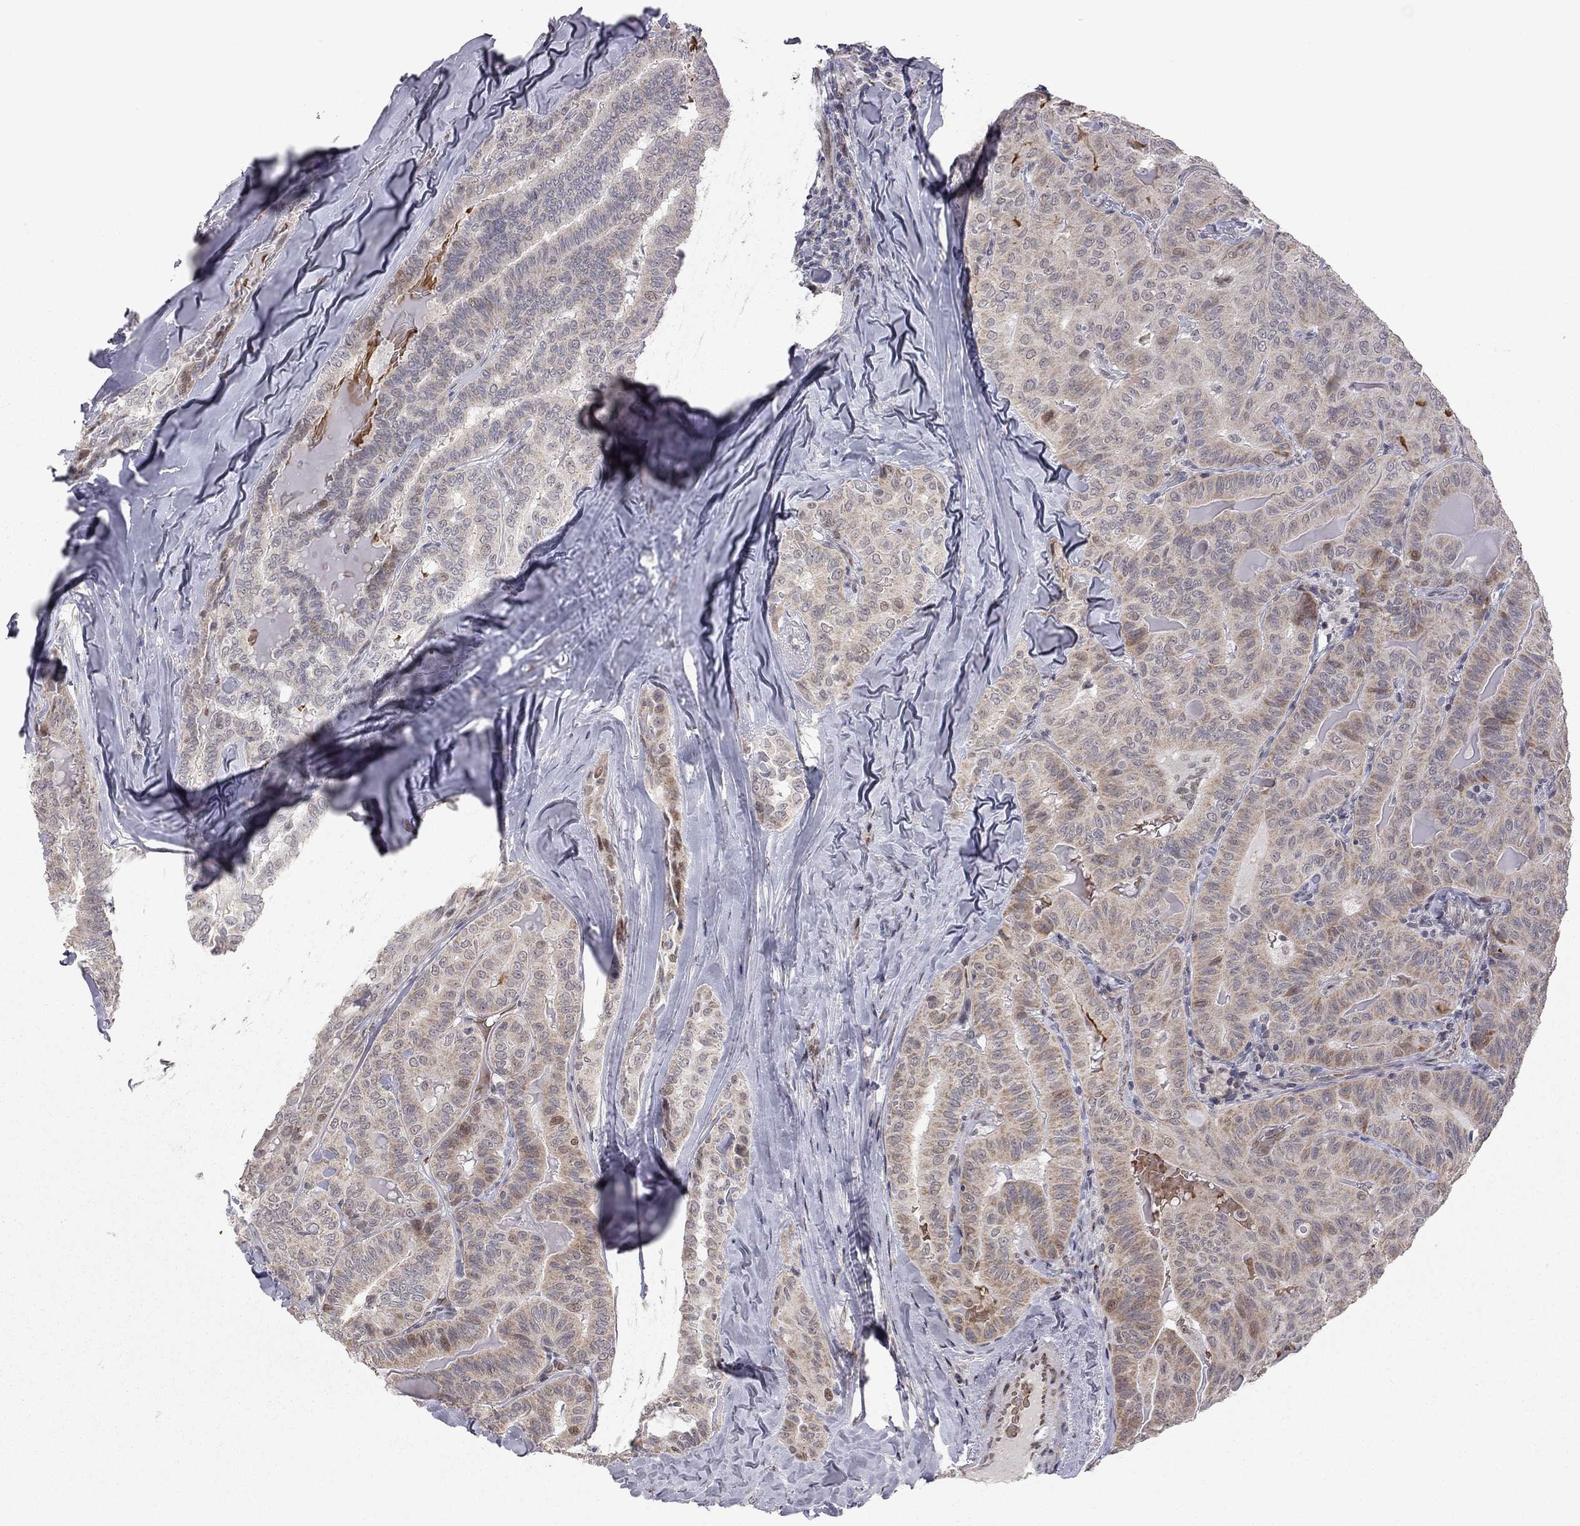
{"staining": {"intensity": "moderate", "quantity": "25%-75%", "location": "cytoplasmic/membranous"}, "tissue": "thyroid cancer", "cell_type": "Tumor cells", "image_type": "cancer", "snomed": [{"axis": "morphology", "description": "Papillary adenocarcinoma, NOS"}, {"axis": "topography", "description": "Thyroid gland"}], "caption": "Immunohistochemical staining of human thyroid cancer shows medium levels of moderate cytoplasmic/membranous protein positivity in approximately 25%-75% of tumor cells.", "gene": "MC3R", "patient": {"sex": "female", "age": 68}}